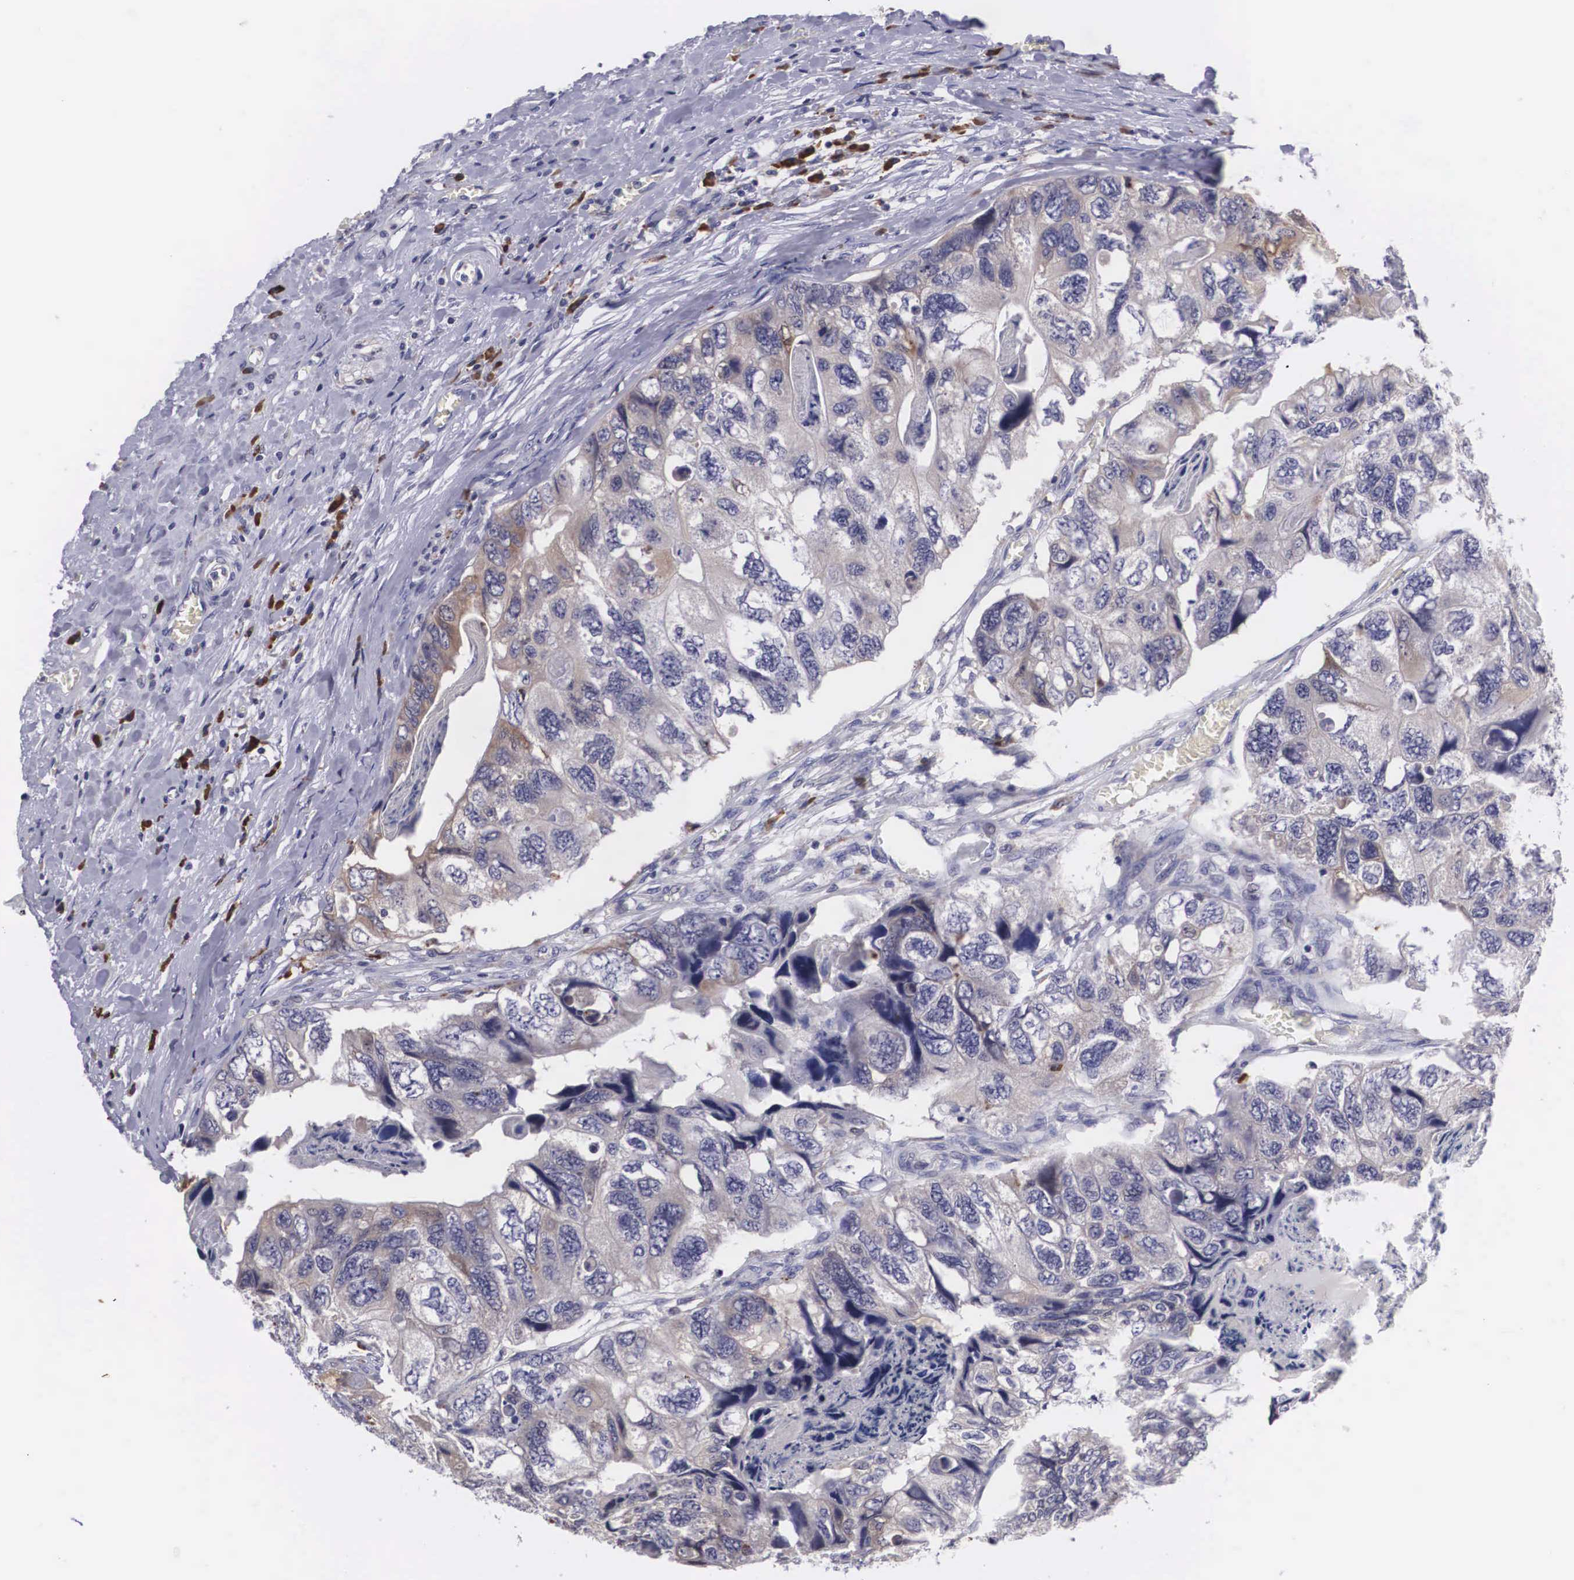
{"staining": {"intensity": "weak", "quantity": "<25%", "location": "cytoplasmic/membranous"}, "tissue": "colorectal cancer", "cell_type": "Tumor cells", "image_type": "cancer", "snomed": [{"axis": "morphology", "description": "Adenocarcinoma, NOS"}, {"axis": "topography", "description": "Rectum"}], "caption": "DAB immunohistochemical staining of human colorectal cancer (adenocarcinoma) displays no significant positivity in tumor cells. (Immunohistochemistry (ihc), brightfield microscopy, high magnification).", "gene": "CRELD2", "patient": {"sex": "female", "age": 82}}